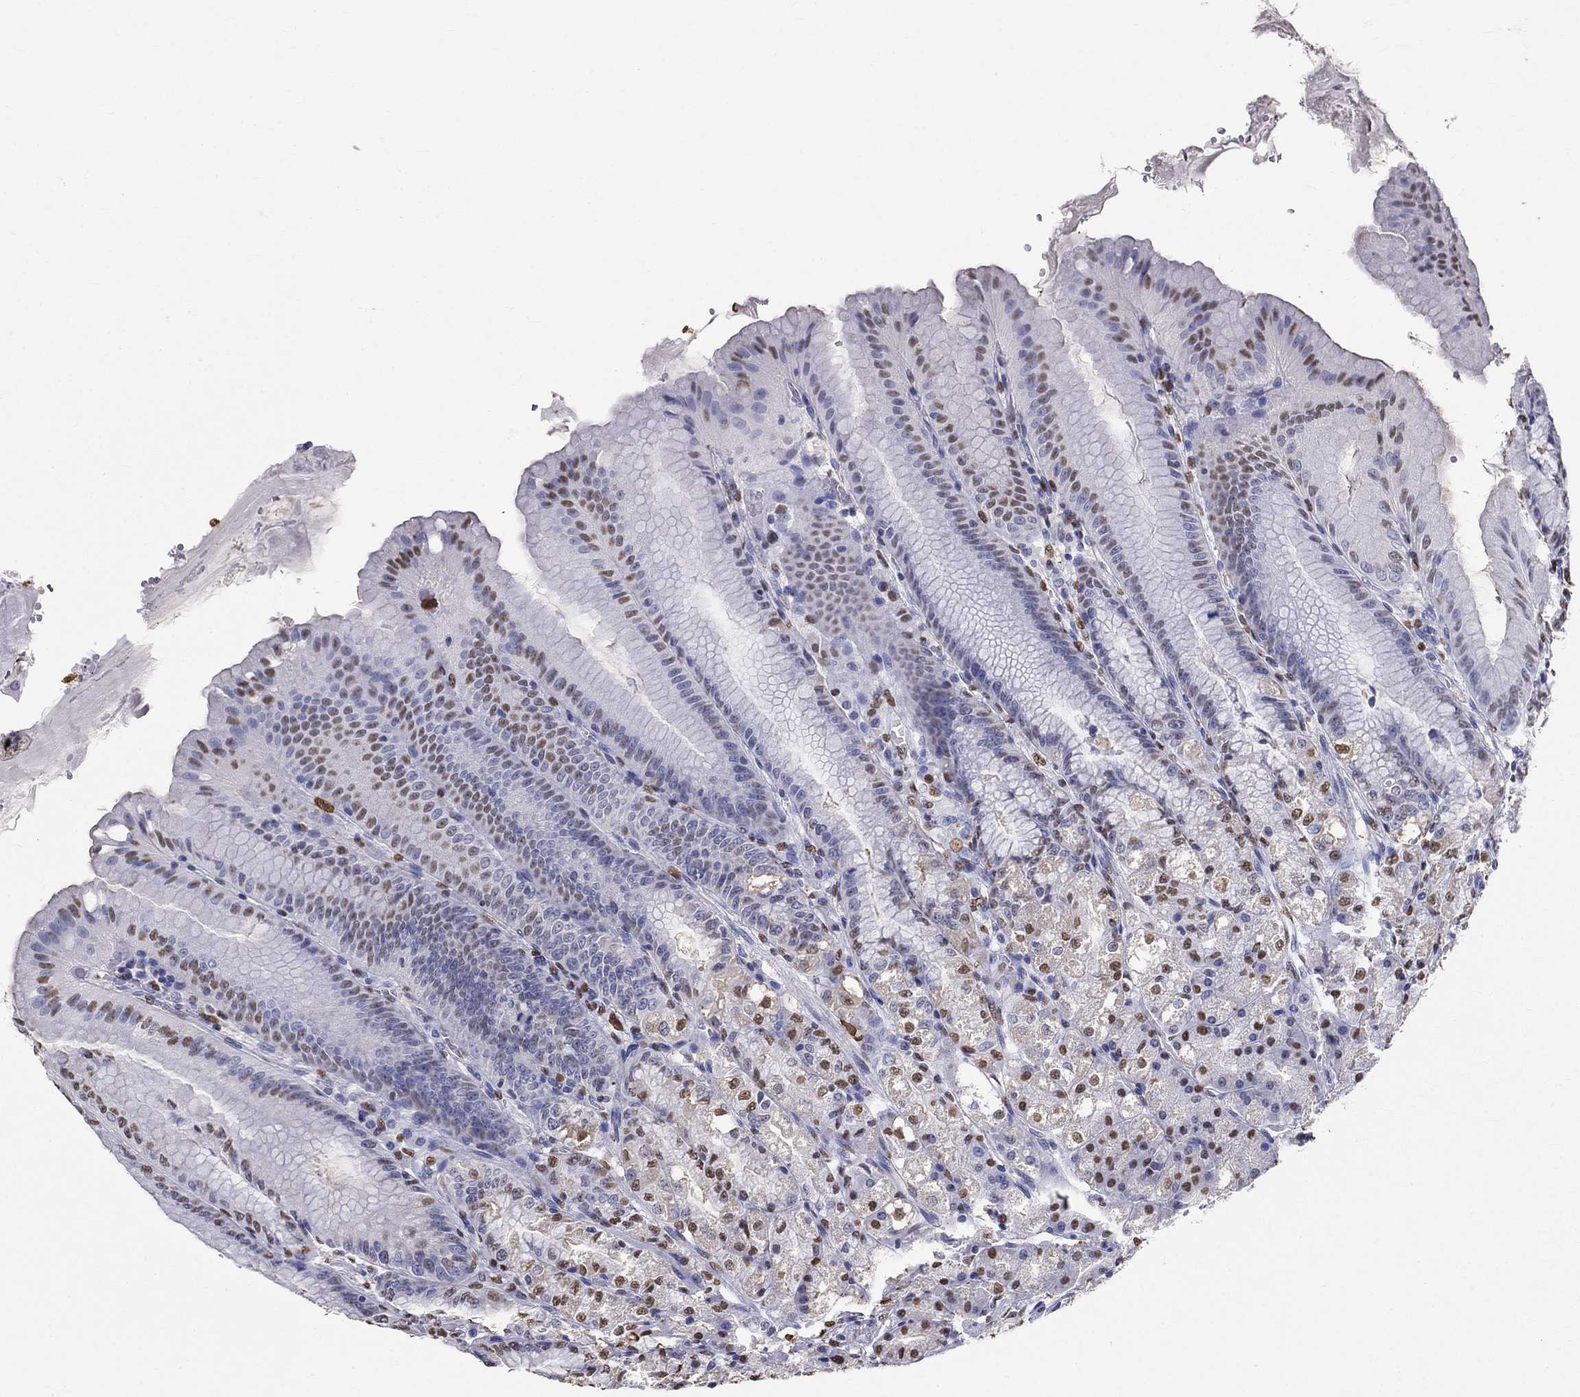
{"staining": {"intensity": "moderate", "quantity": "<25%", "location": "nuclear"}, "tissue": "stomach", "cell_type": "Glandular cells", "image_type": "normal", "snomed": [{"axis": "morphology", "description": "Normal tissue, NOS"}, {"axis": "topography", "description": "Stomach"}], "caption": "High-magnification brightfield microscopy of benign stomach stained with DAB (brown) and counterstained with hematoxylin (blue). glandular cells exhibit moderate nuclear staining is seen in approximately<25% of cells.", "gene": "IGSF8", "patient": {"sex": "male", "age": 71}}